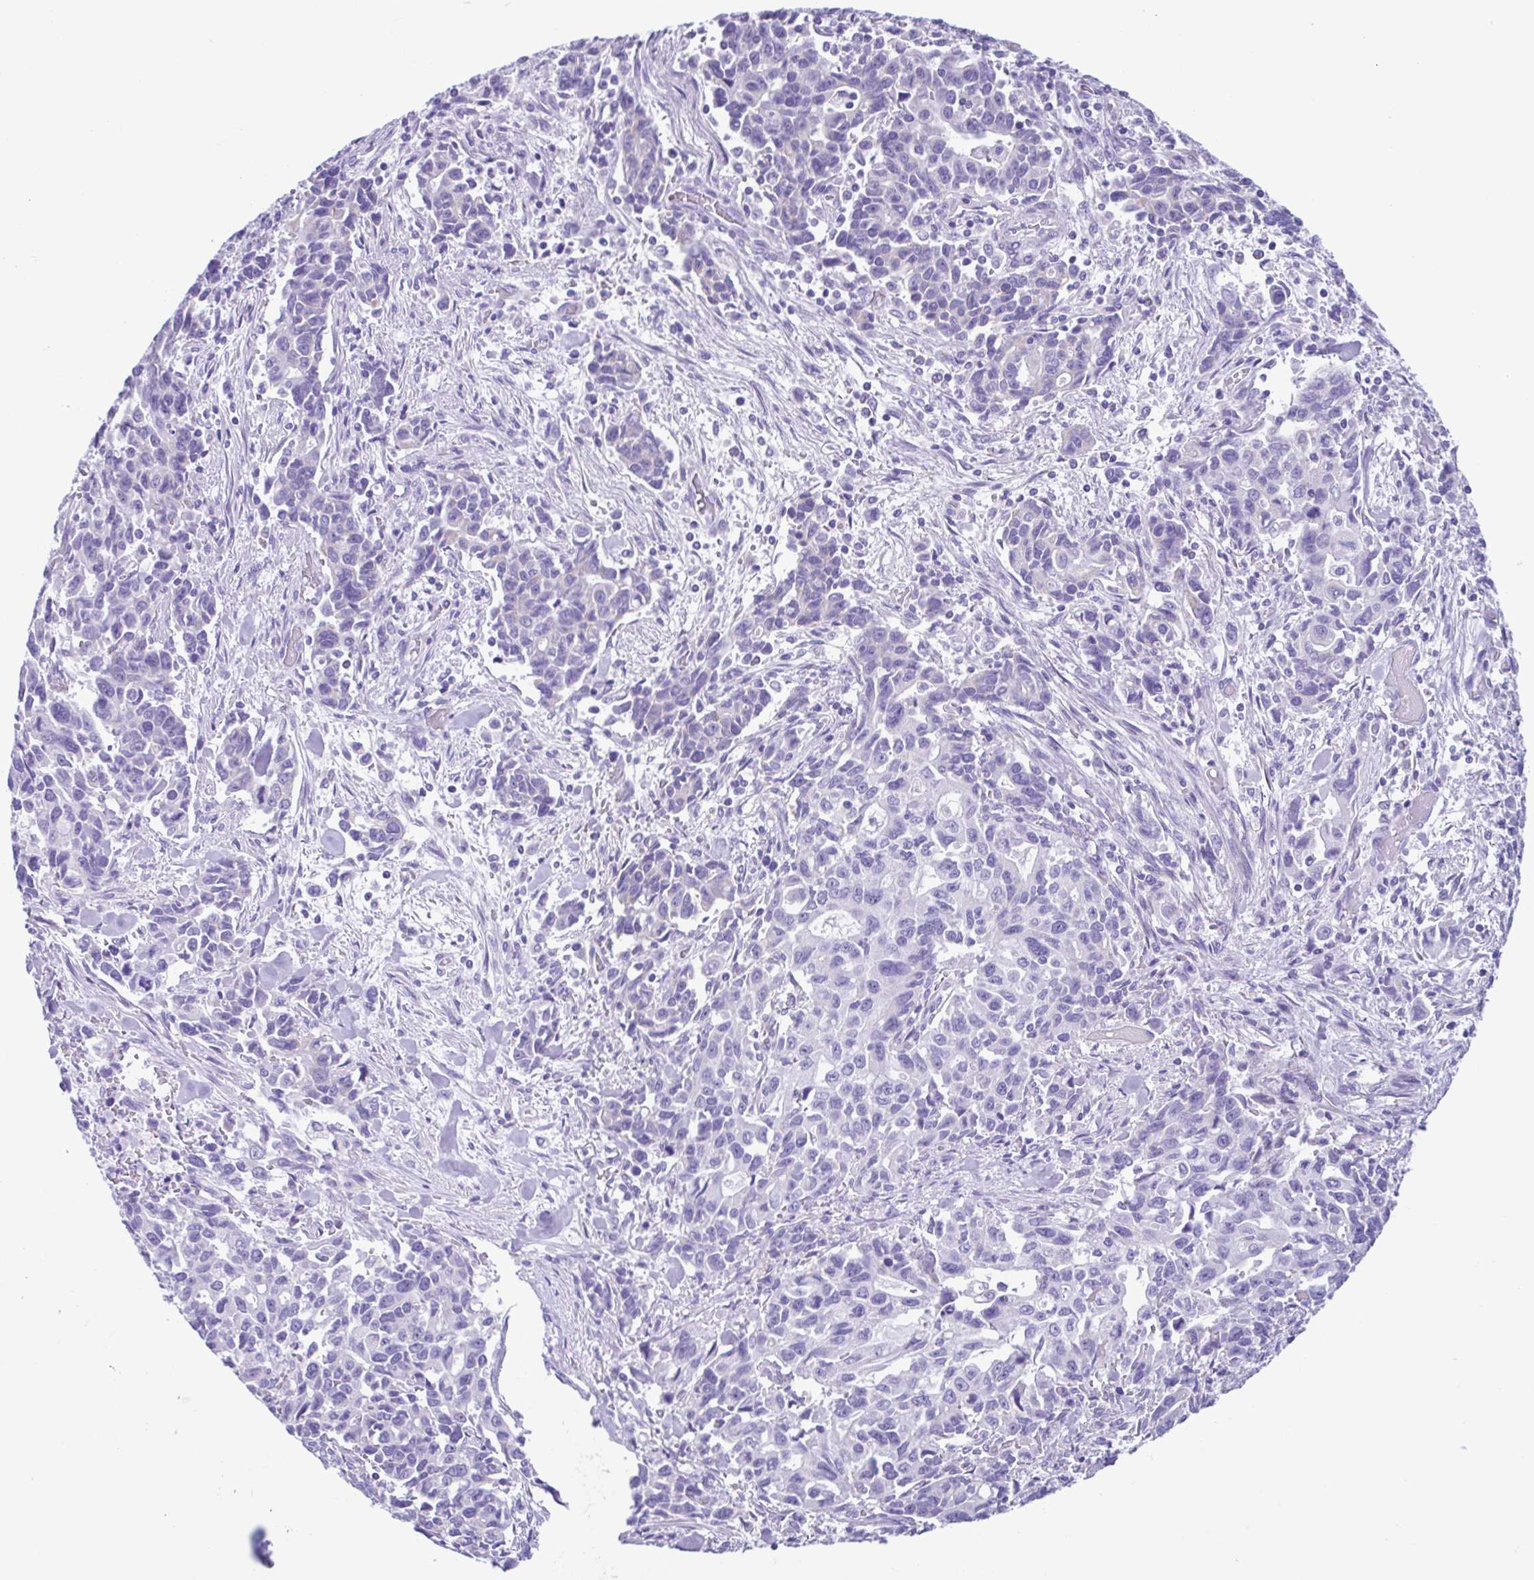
{"staining": {"intensity": "negative", "quantity": "none", "location": "none"}, "tissue": "stomach cancer", "cell_type": "Tumor cells", "image_type": "cancer", "snomed": [{"axis": "morphology", "description": "Adenocarcinoma, NOS"}, {"axis": "topography", "description": "Stomach, upper"}], "caption": "Tumor cells are negative for brown protein staining in adenocarcinoma (stomach). (DAB immunohistochemistry (IHC) visualized using brightfield microscopy, high magnification).", "gene": "ACTRT3", "patient": {"sex": "male", "age": 85}}